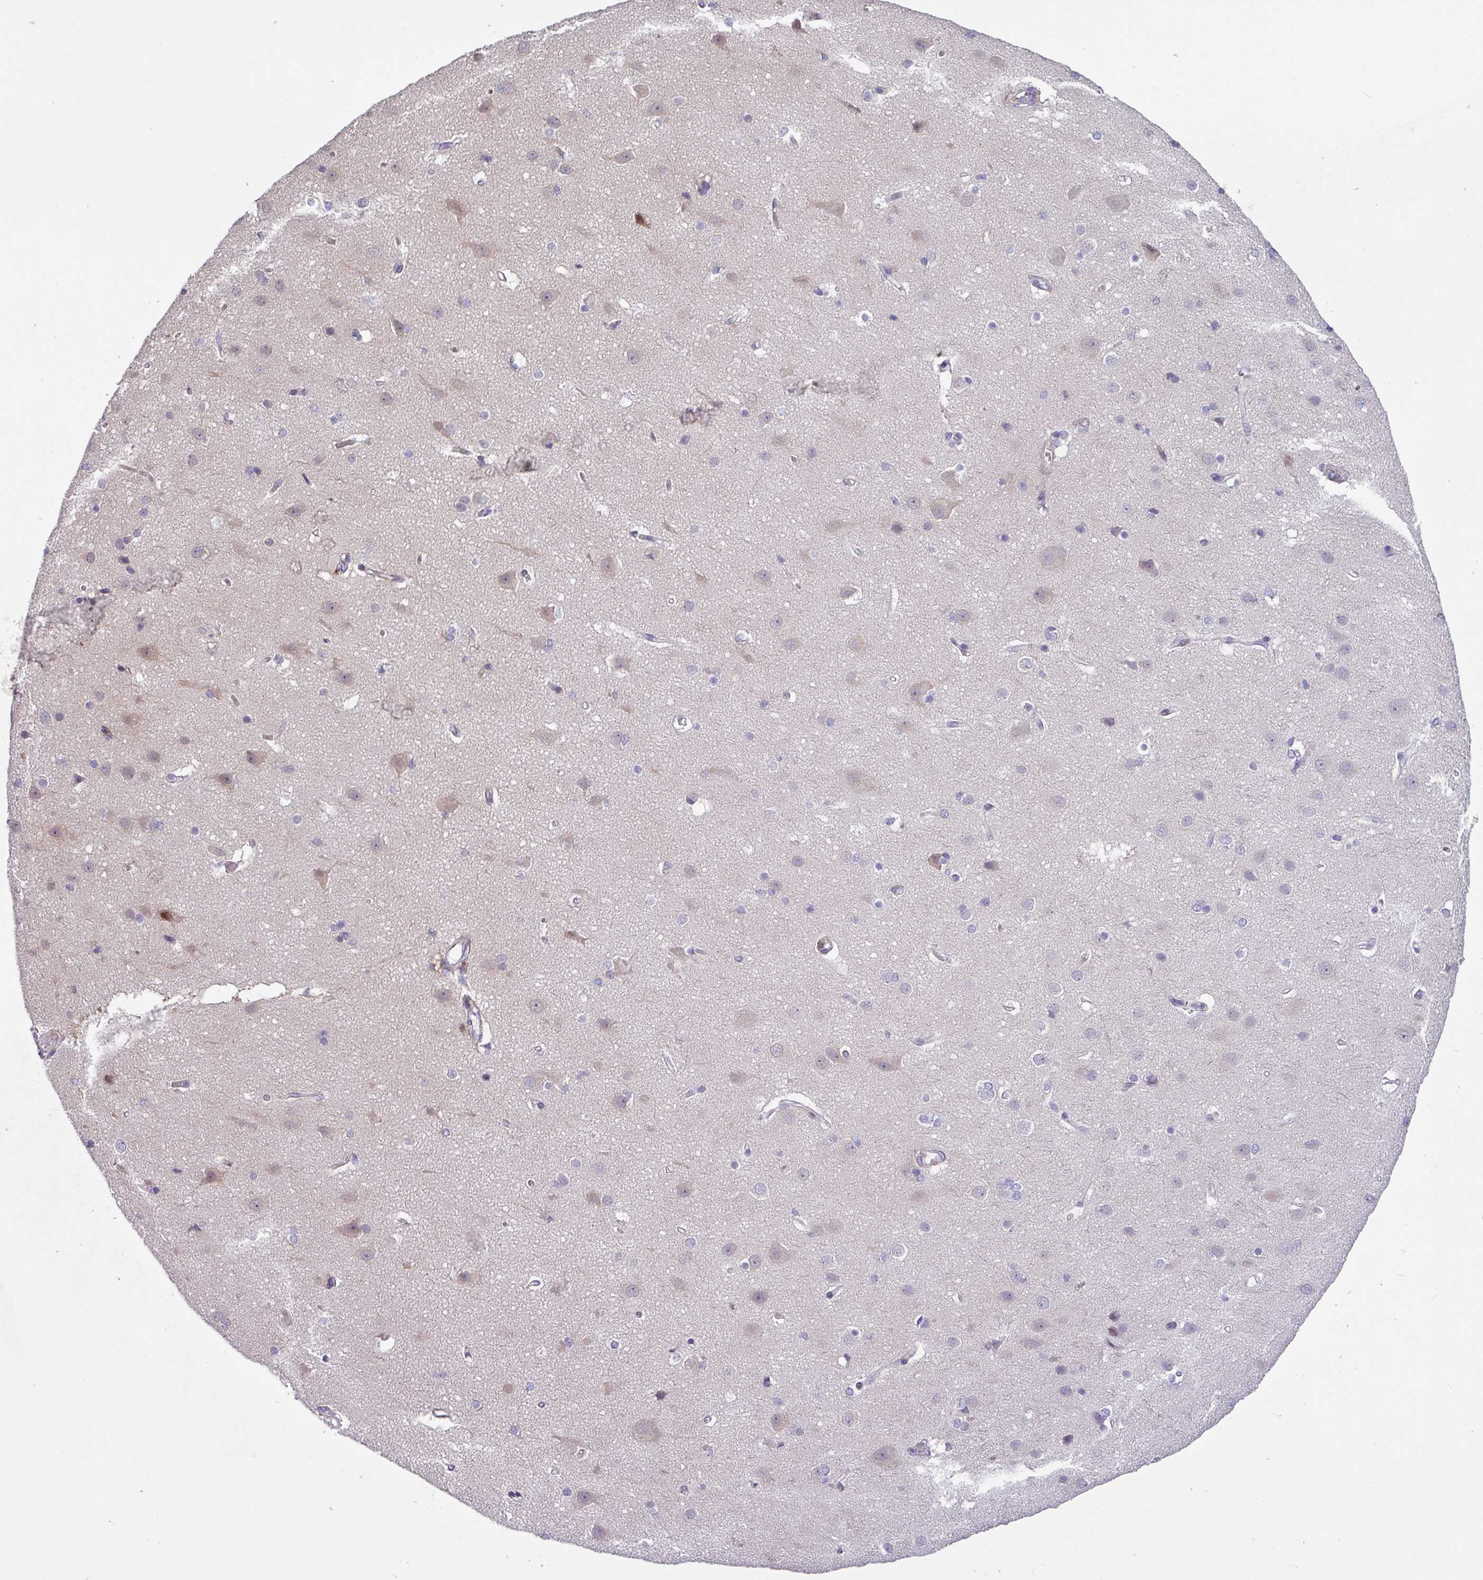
{"staining": {"intensity": "negative", "quantity": "none", "location": "none"}, "tissue": "cerebral cortex", "cell_type": "Endothelial cells", "image_type": "normal", "snomed": [{"axis": "morphology", "description": "Normal tissue, NOS"}, {"axis": "topography", "description": "Cerebral cortex"}], "caption": "Cerebral cortex stained for a protein using immunohistochemistry (IHC) exhibits no staining endothelial cells.", "gene": "KLHL3", "patient": {"sex": "male", "age": 37}}